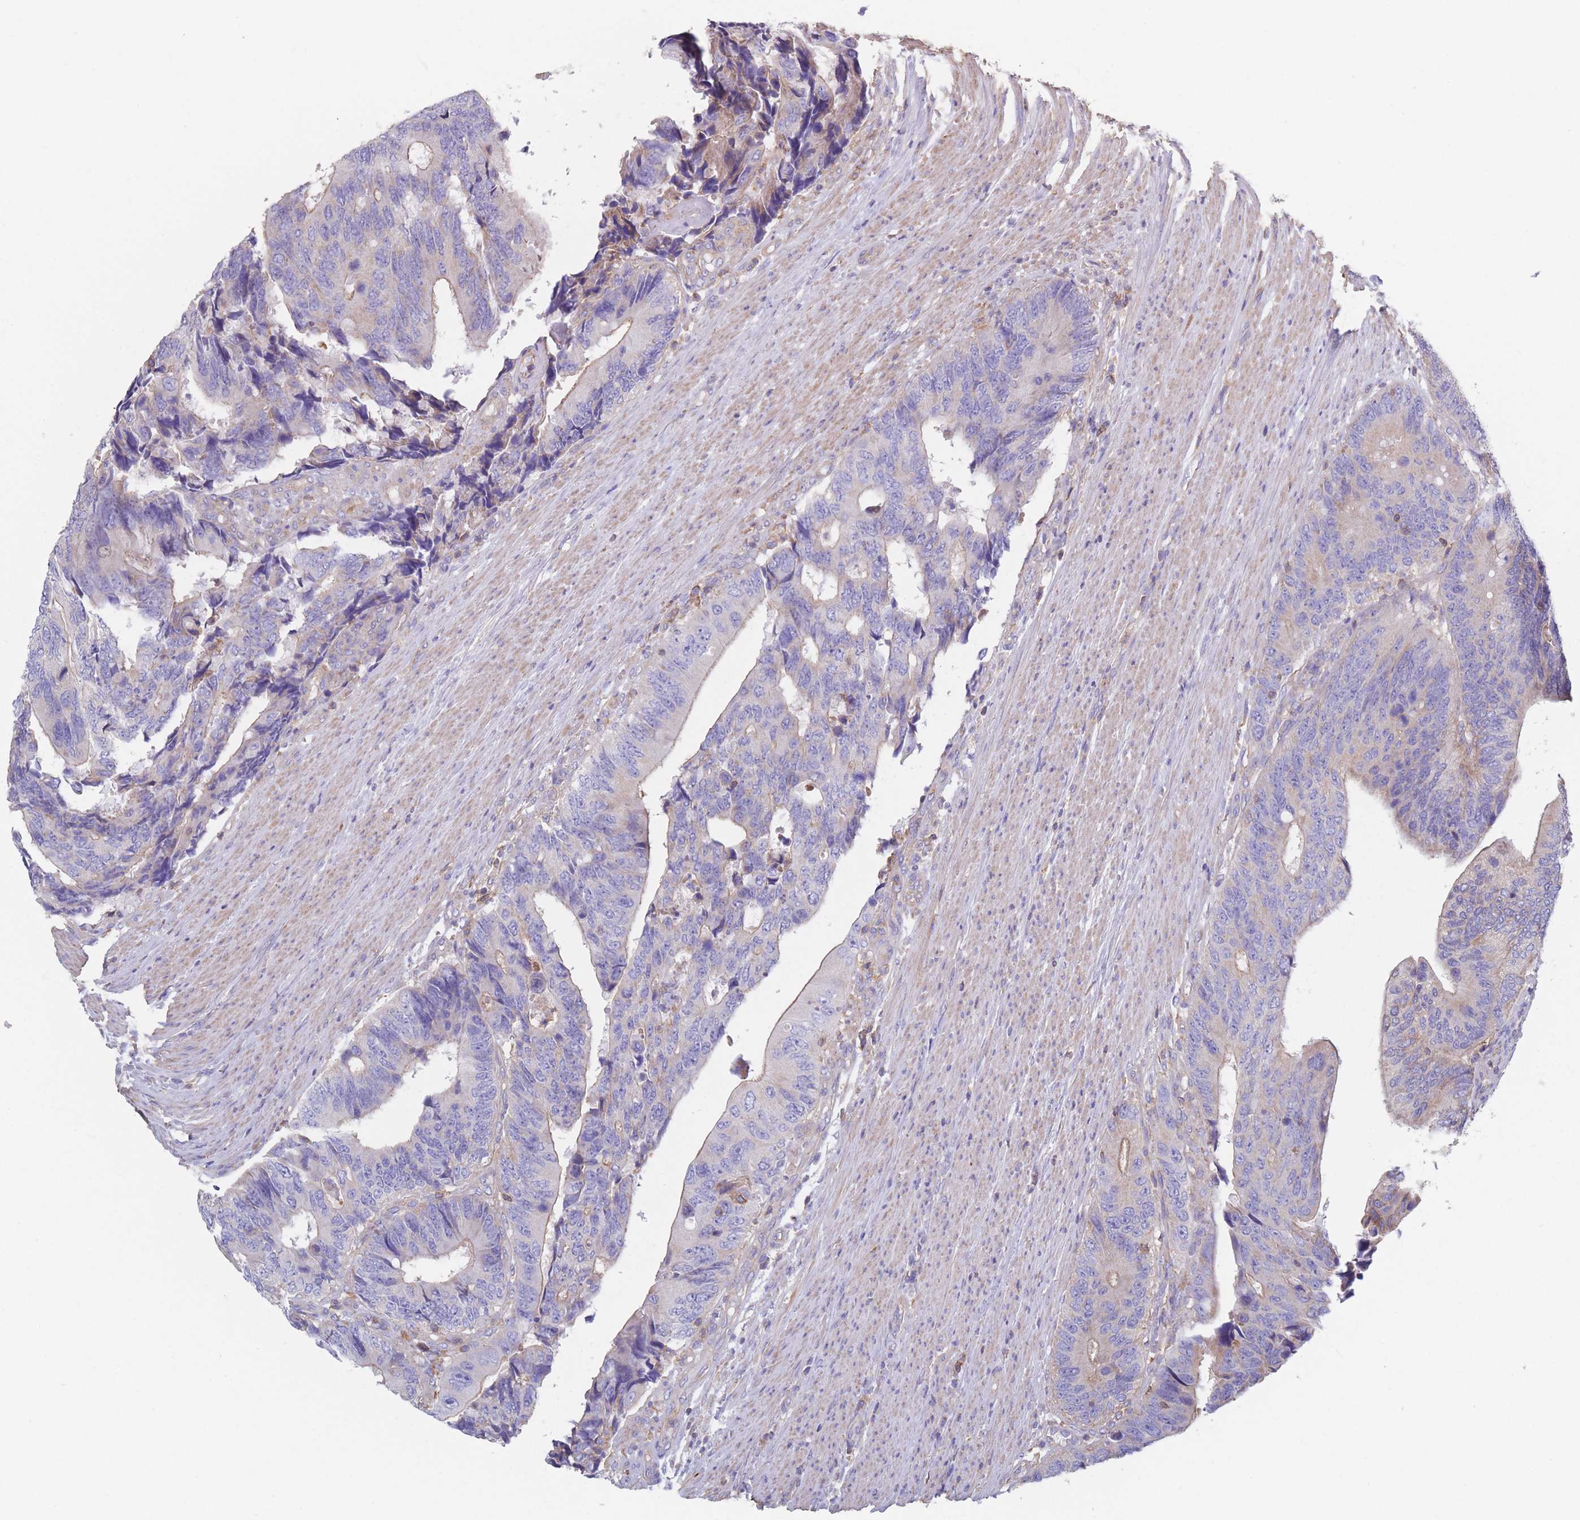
{"staining": {"intensity": "weak", "quantity": "25%-75%", "location": "cytoplasmic/membranous"}, "tissue": "colorectal cancer", "cell_type": "Tumor cells", "image_type": "cancer", "snomed": [{"axis": "morphology", "description": "Adenocarcinoma, NOS"}, {"axis": "topography", "description": "Colon"}], "caption": "This micrograph demonstrates immunohistochemistry (IHC) staining of colorectal adenocarcinoma, with low weak cytoplasmic/membranous staining in approximately 25%-75% of tumor cells.", "gene": "ADH1A", "patient": {"sex": "male", "age": 87}}